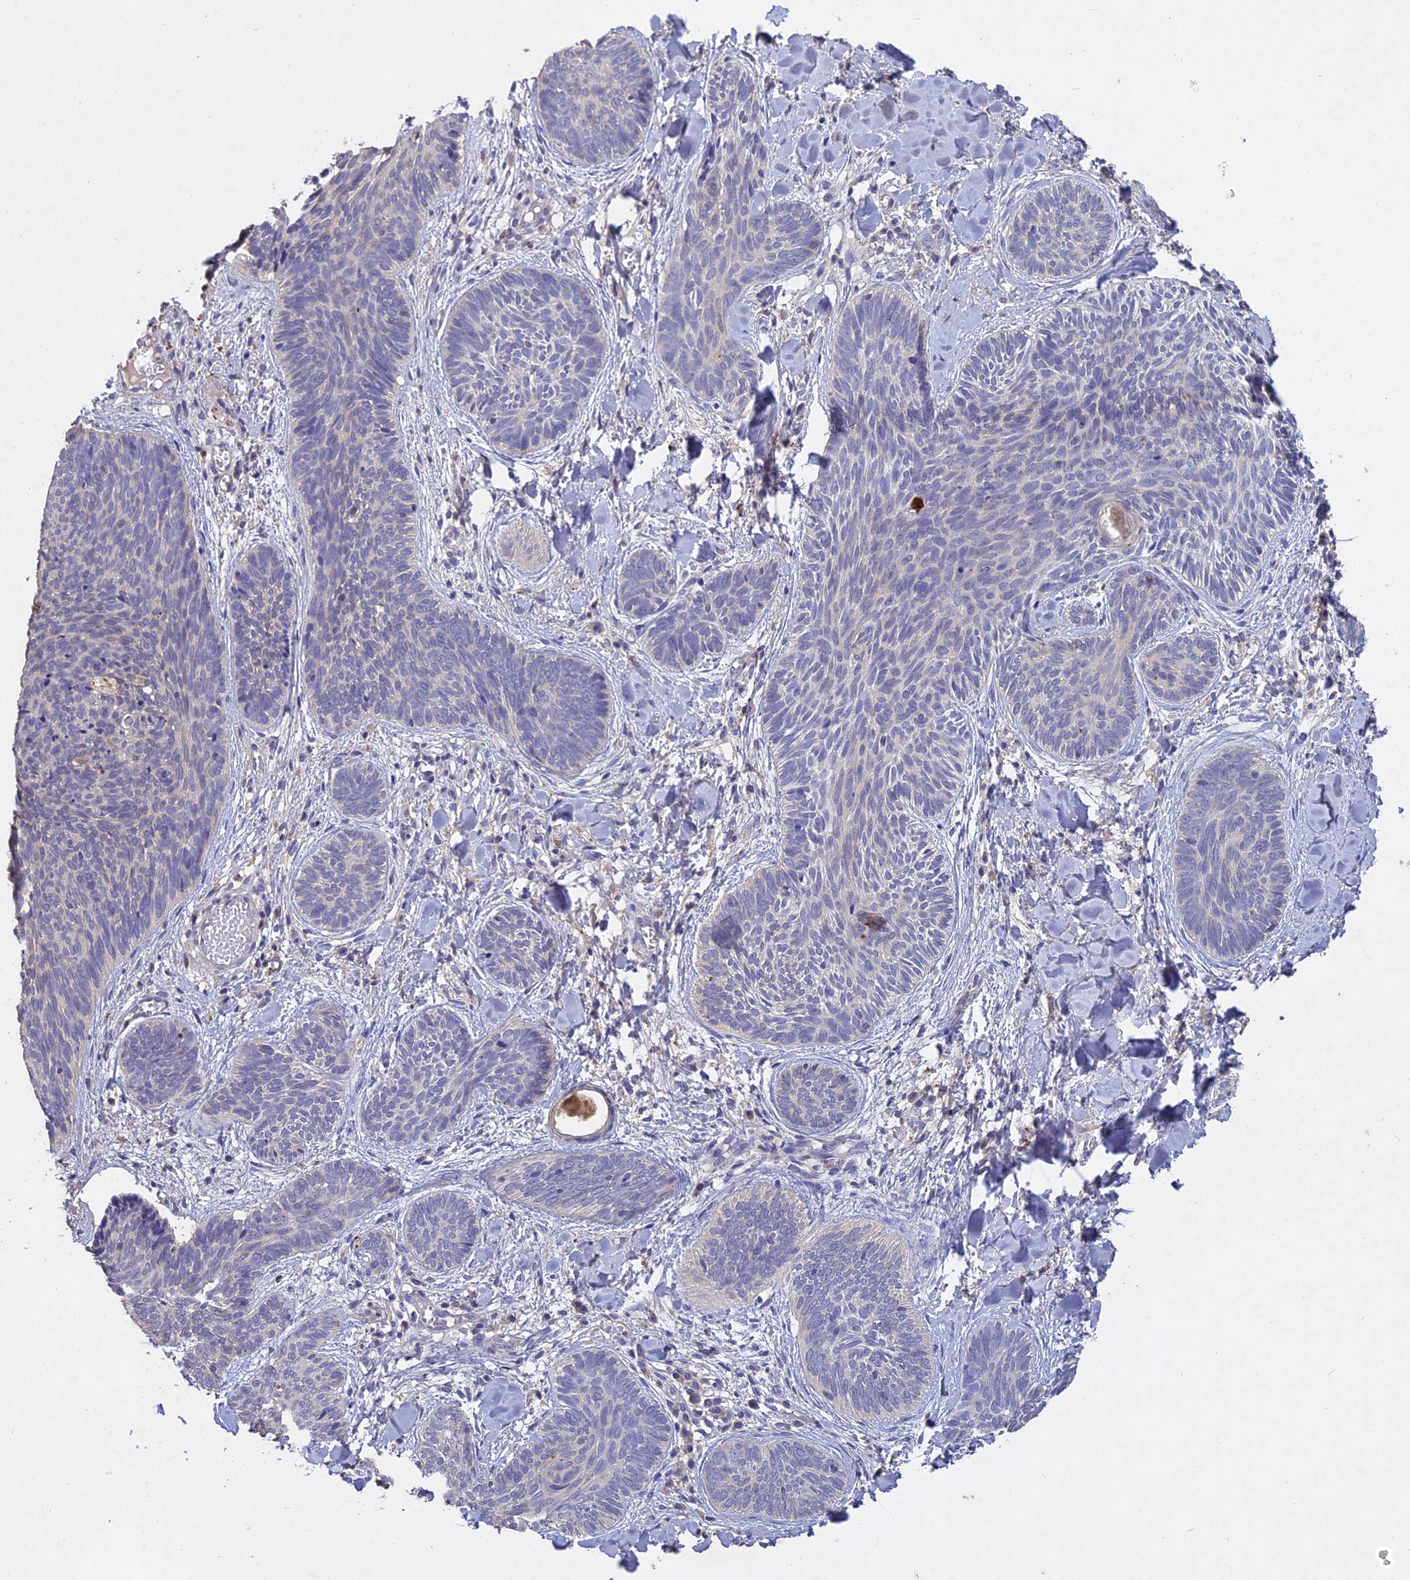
{"staining": {"intensity": "negative", "quantity": "none", "location": "none"}, "tissue": "skin cancer", "cell_type": "Tumor cells", "image_type": "cancer", "snomed": [{"axis": "morphology", "description": "Basal cell carcinoma"}, {"axis": "topography", "description": "Skin"}], "caption": "The image reveals no significant positivity in tumor cells of basal cell carcinoma (skin).", "gene": "SLC26A4", "patient": {"sex": "female", "age": 81}}